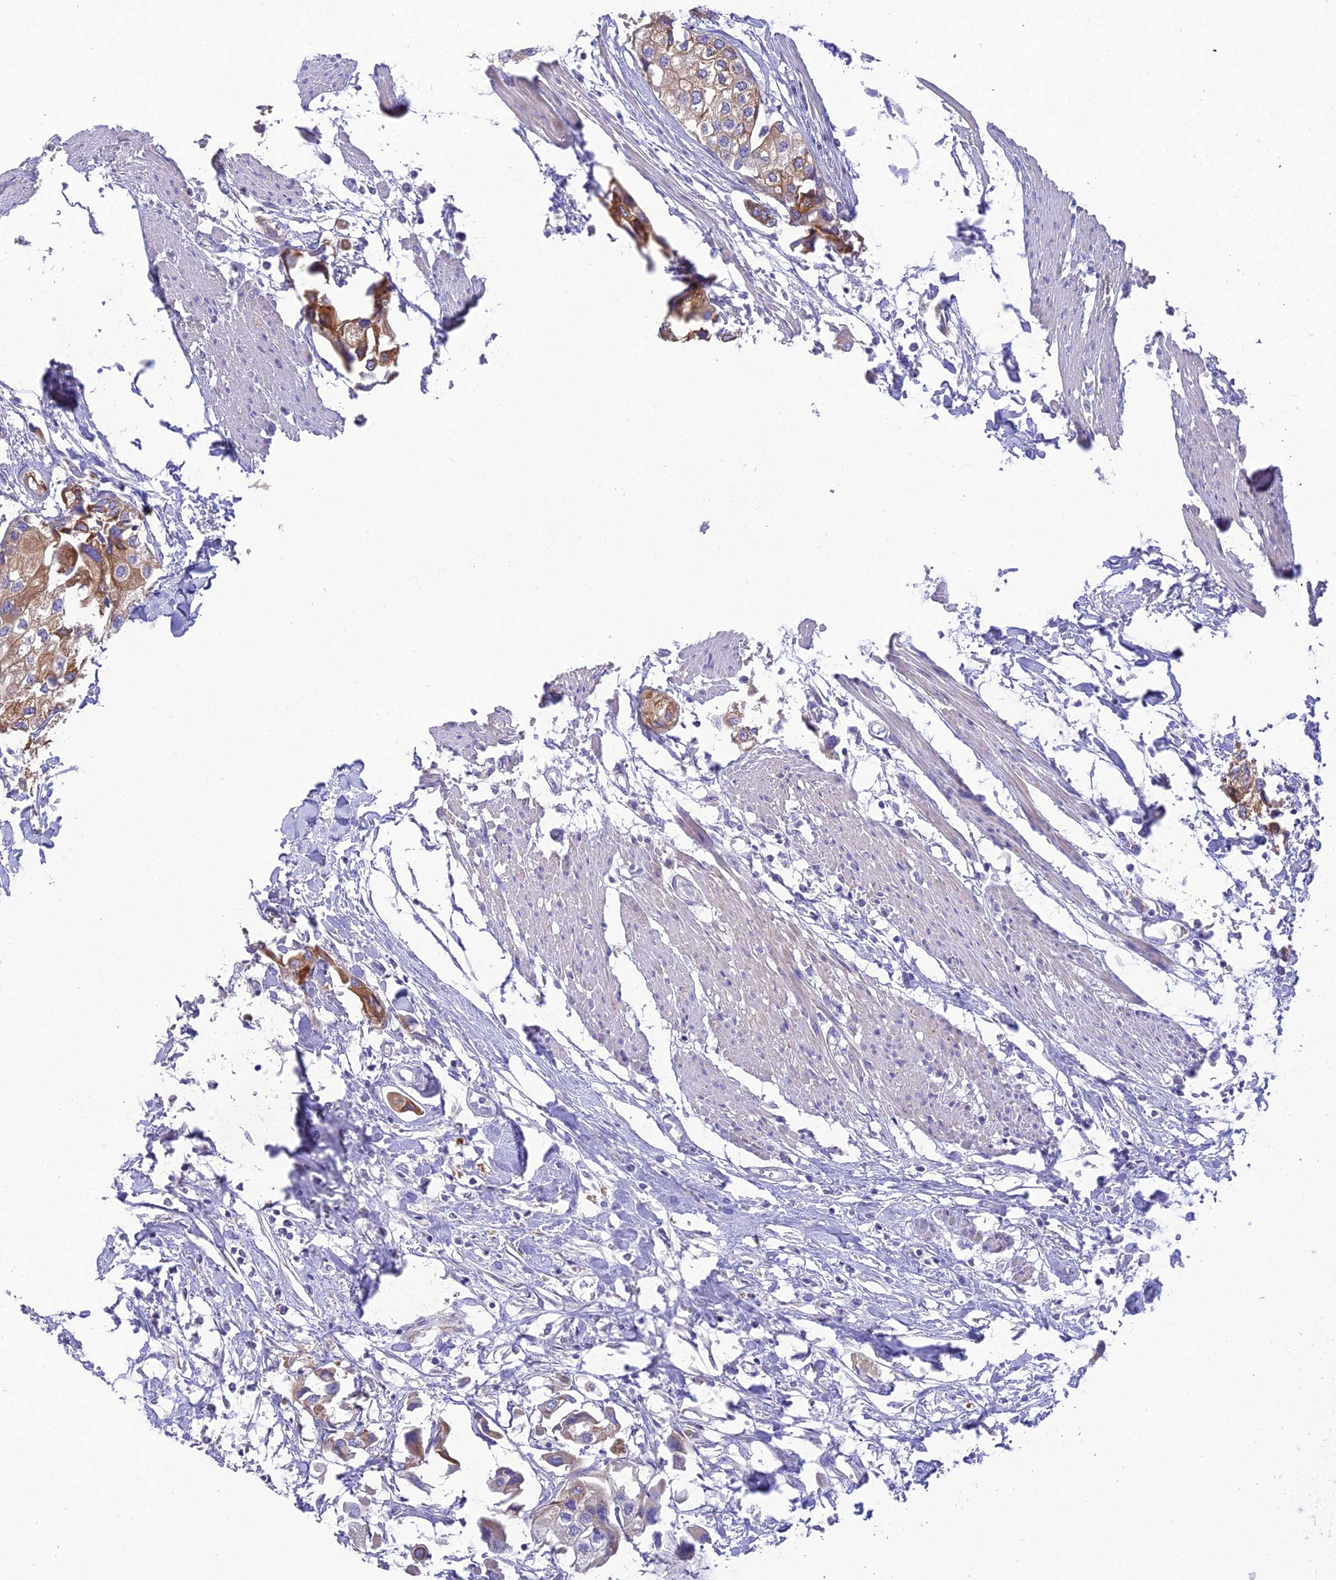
{"staining": {"intensity": "moderate", "quantity": "25%-75%", "location": "cytoplasmic/membranous"}, "tissue": "urothelial cancer", "cell_type": "Tumor cells", "image_type": "cancer", "snomed": [{"axis": "morphology", "description": "Urothelial carcinoma, High grade"}, {"axis": "topography", "description": "Urinary bladder"}], "caption": "This image displays immunohistochemistry (IHC) staining of urothelial cancer, with medium moderate cytoplasmic/membranous positivity in about 25%-75% of tumor cells.", "gene": "HSD17B2", "patient": {"sex": "male", "age": 64}}